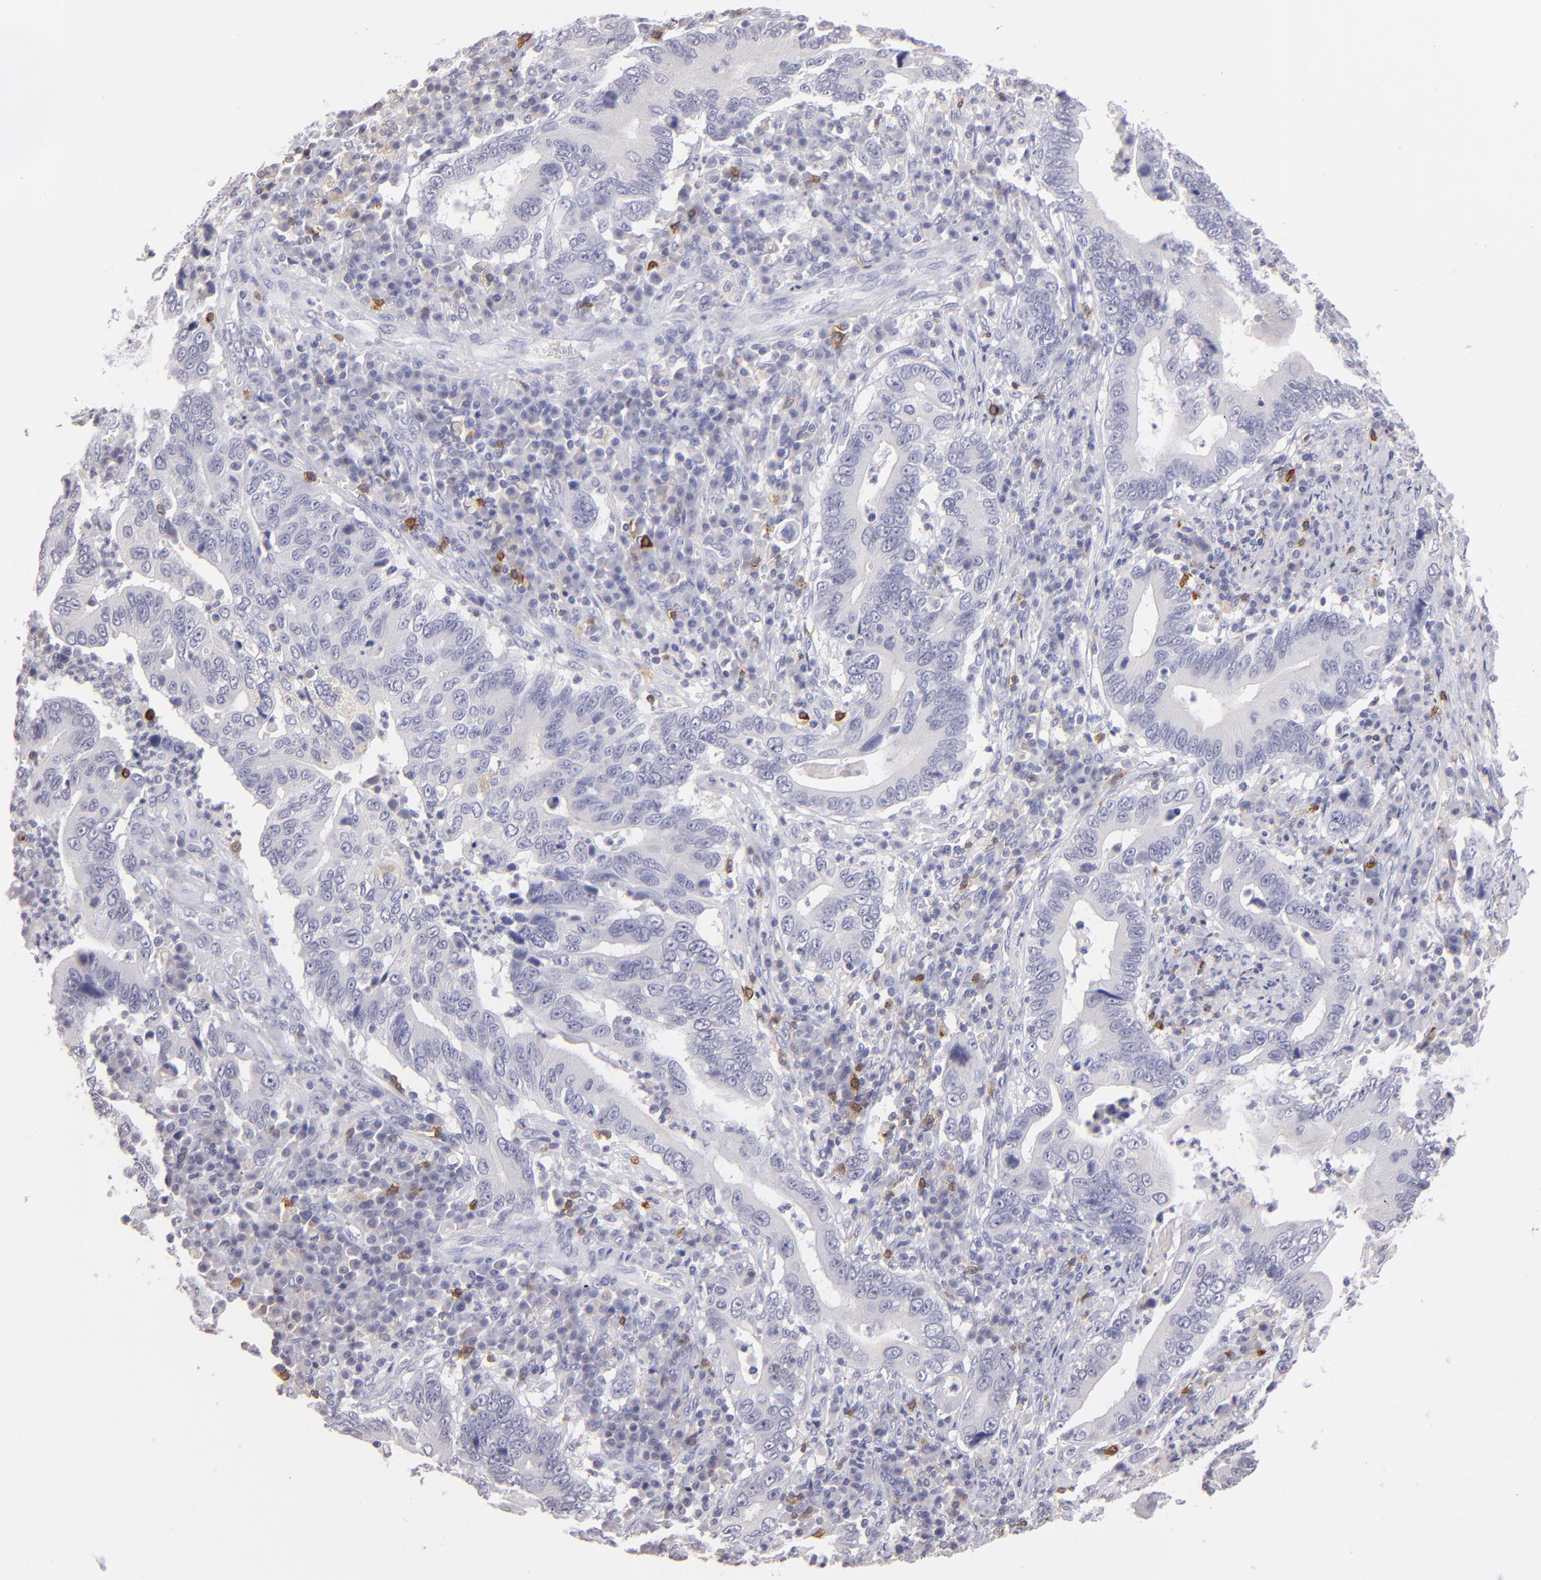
{"staining": {"intensity": "negative", "quantity": "none", "location": "none"}, "tissue": "stomach cancer", "cell_type": "Tumor cells", "image_type": "cancer", "snomed": [{"axis": "morphology", "description": "Adenocarcinoma, NOS"}, {"axis": "topography", "description": "Stomach, upper"}], "caption": "There is no significant staining in tumor cells of stomach cancer. (DAB immunohistochemistry (IHC) with hematoxylin counter stain).", "gene": "IL2RA", "patient": {"sex": "male", "age": 63}}